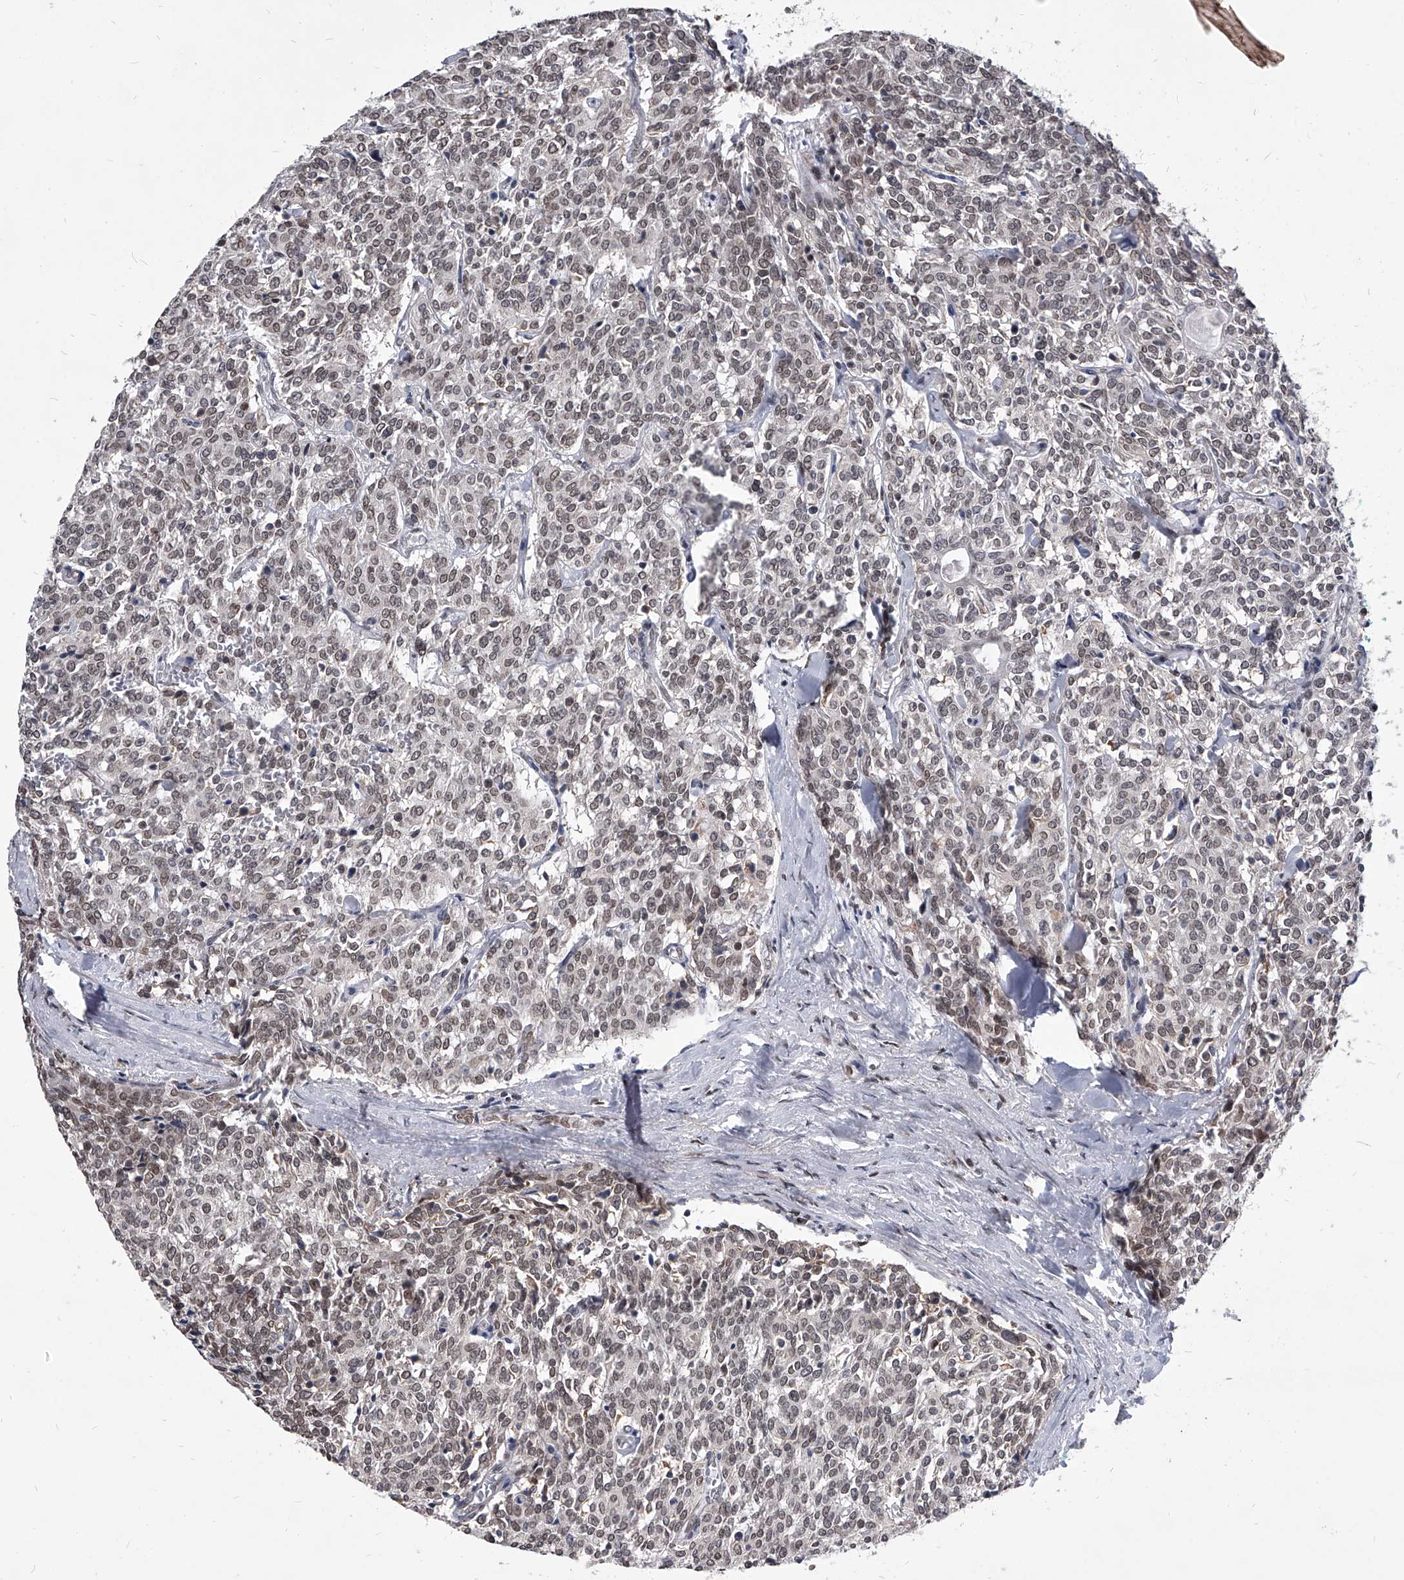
{"staining": {"intensity": "weak", "quantity": ">75%", "location": "nuclear"}, "tissue": "carcinoid", "cell_type": "Tumor cells", "image_type": "cancer", "snomed": [{"axis": "morphology", "description": "Carcinoid, malignant, NOS"}, {"axis": "topography", "description": "Lung"}], "caption": "Immunohistochemical staining of human carcinoid reveals weak nuclear protein positivity in about >75% of tumor cells. The staining is performed using DAB brown chromogen to label protein expression. The nuclei are counter-stained blue using hematoxylin.", "gene": "PPIL4", "patient": {"sex": "female", "age": 46}}